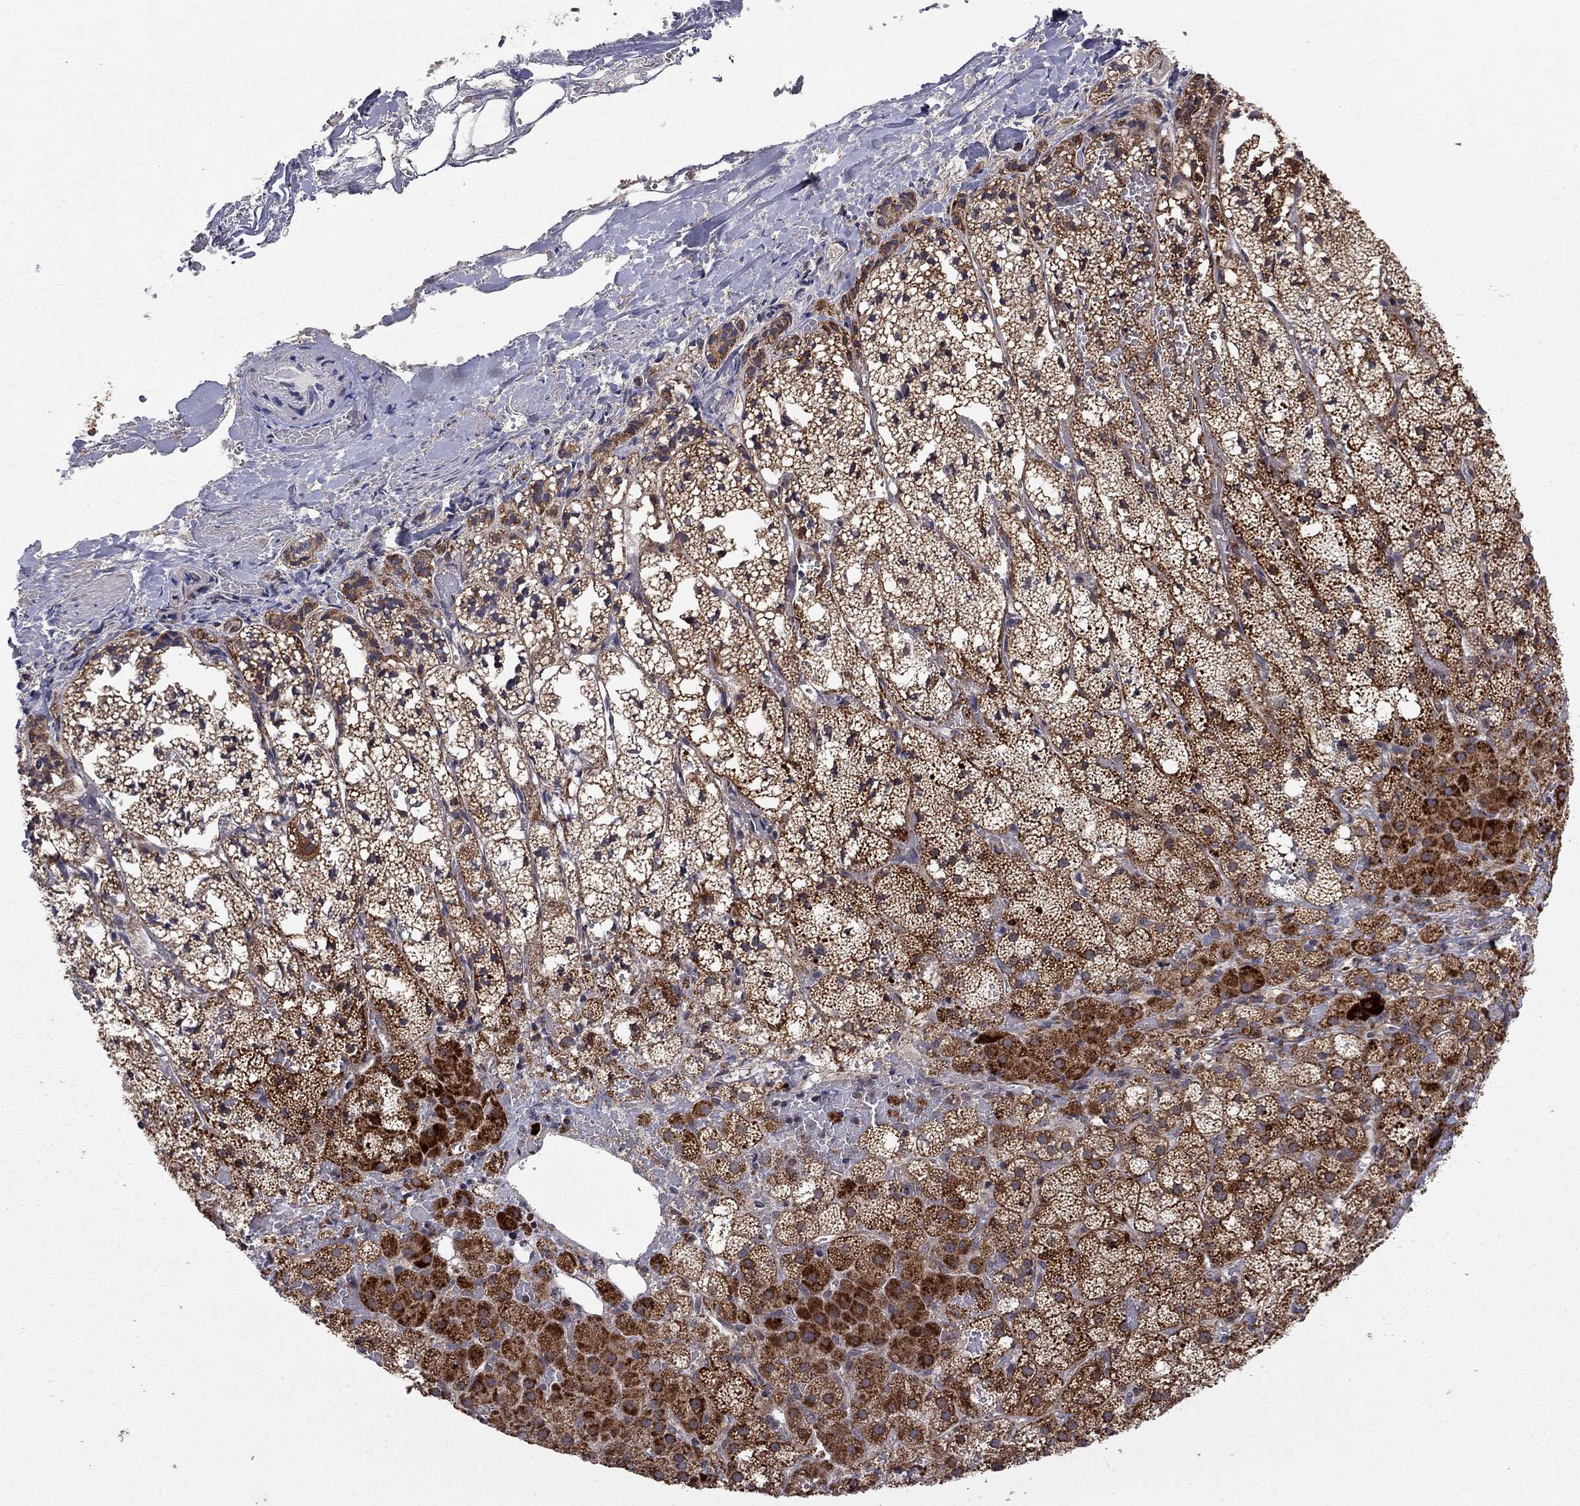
{"staining": {"intensity": "strong", "quantity": ">75%", "location": "cytoplasmic/membranous"}, "tissue": "adrenal gland", "cell_type": "Glandular cells", "image_type": "normal", "snomed": [{"axis": "morphology", "description": "Normal tissue, NOS"}, {"axis": "topography", "description": "Adrenal gland"}], "caption": "Protein expression analysis of normal adrenal gland exhibits strong cytoplasmic/membranous staining in about >75% of glandular cells.", "gene": "IDS", "patient": {"sex": "male", "age": 53}}